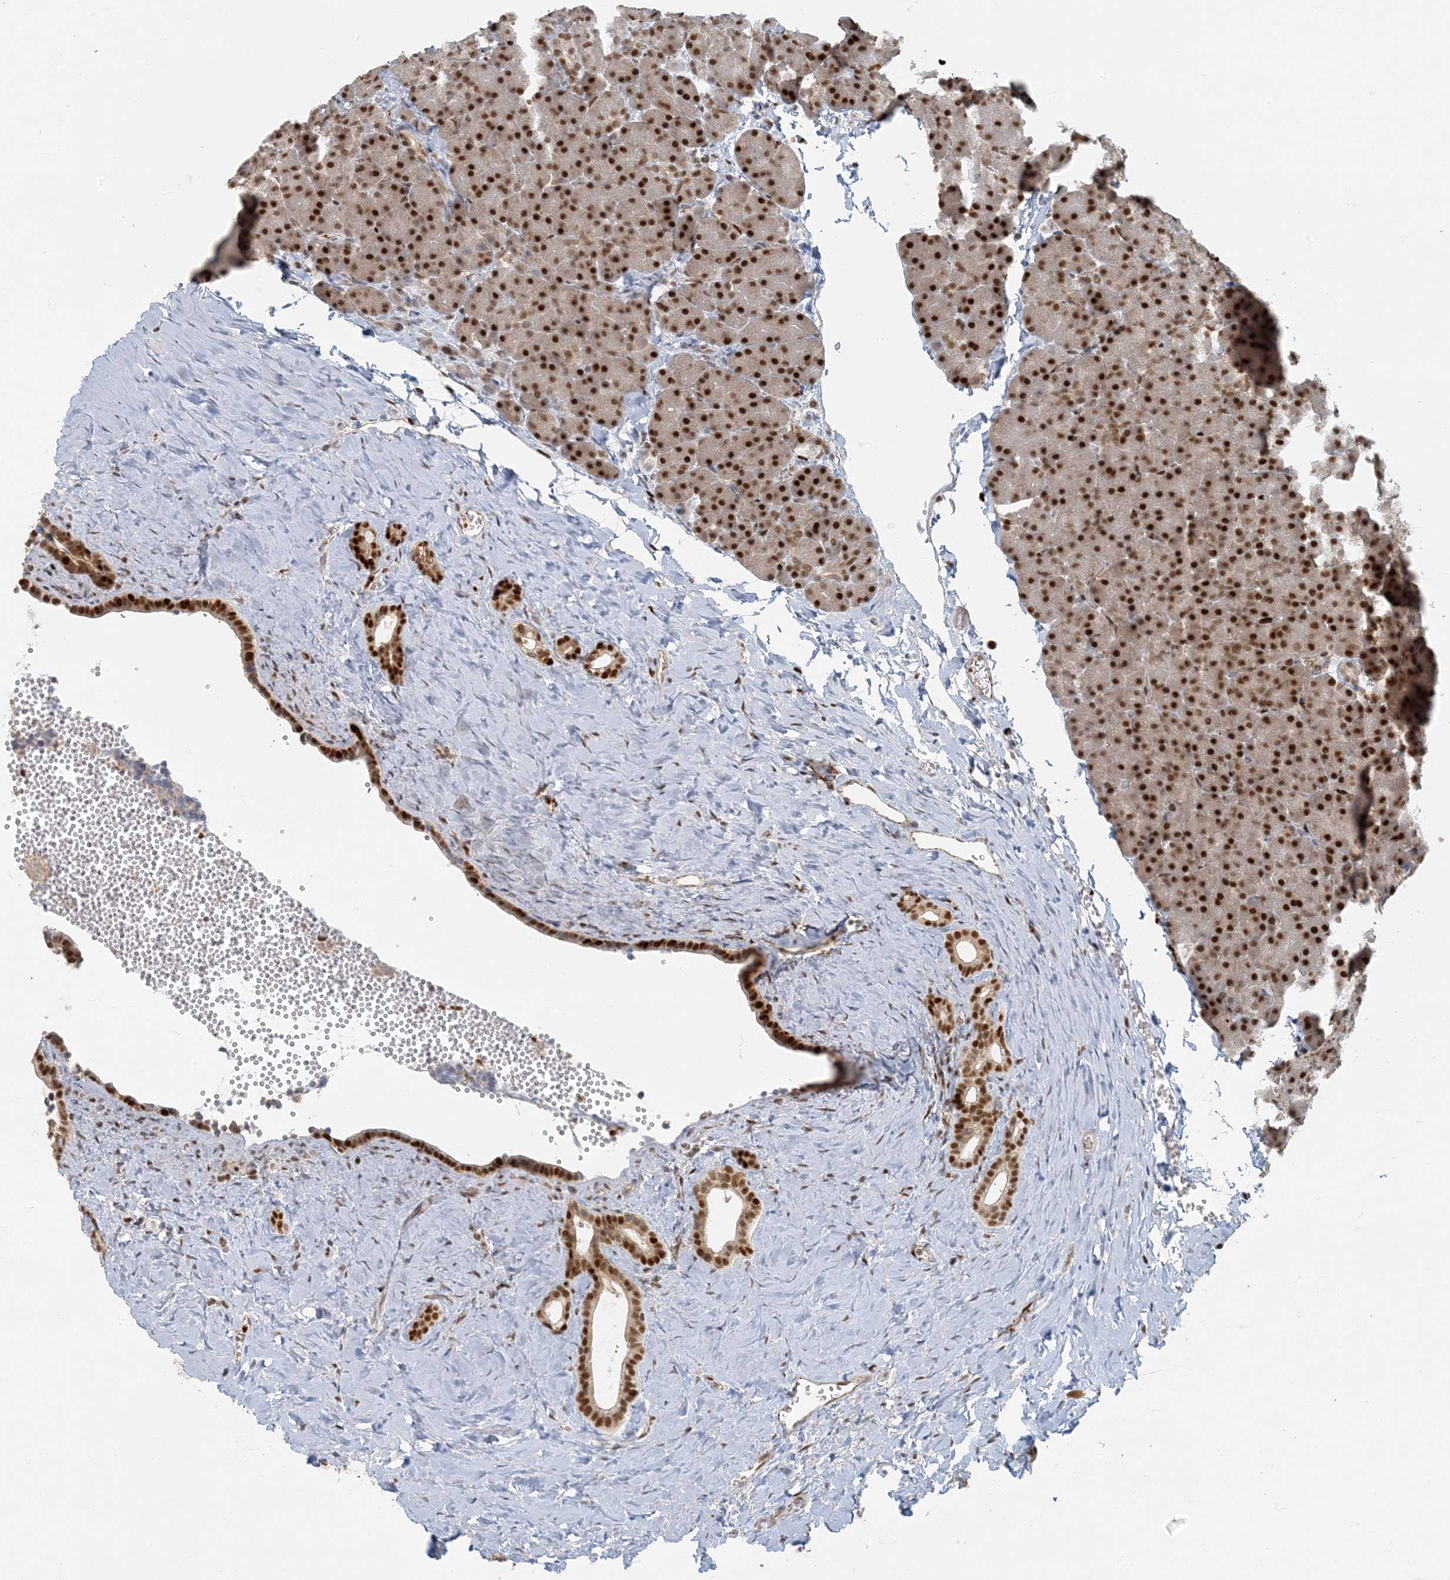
{"staining": {"intensity": "strong", "quantity": ">75%", "location": "nuclear"}, "tissue": "pancreas", "cell_type": "Exocrine glandular cells", "image_type": "normal", "snomed": [{"axis": "morphology", "description": "Normal tissue, NOS"}, {"axis": "morphology", "description": "Carcinoid, malignant, NOS"}, {"axis": "topography", "description": "Pancreas"}], "caption": "Benign pancreas was stained to show a protein in brown. There is high levels of strong nuclear positivity in approximately >75% of exocrine glandular cells.", "gene": "AK9", "patient": {"sex": "female", "age": 35}}